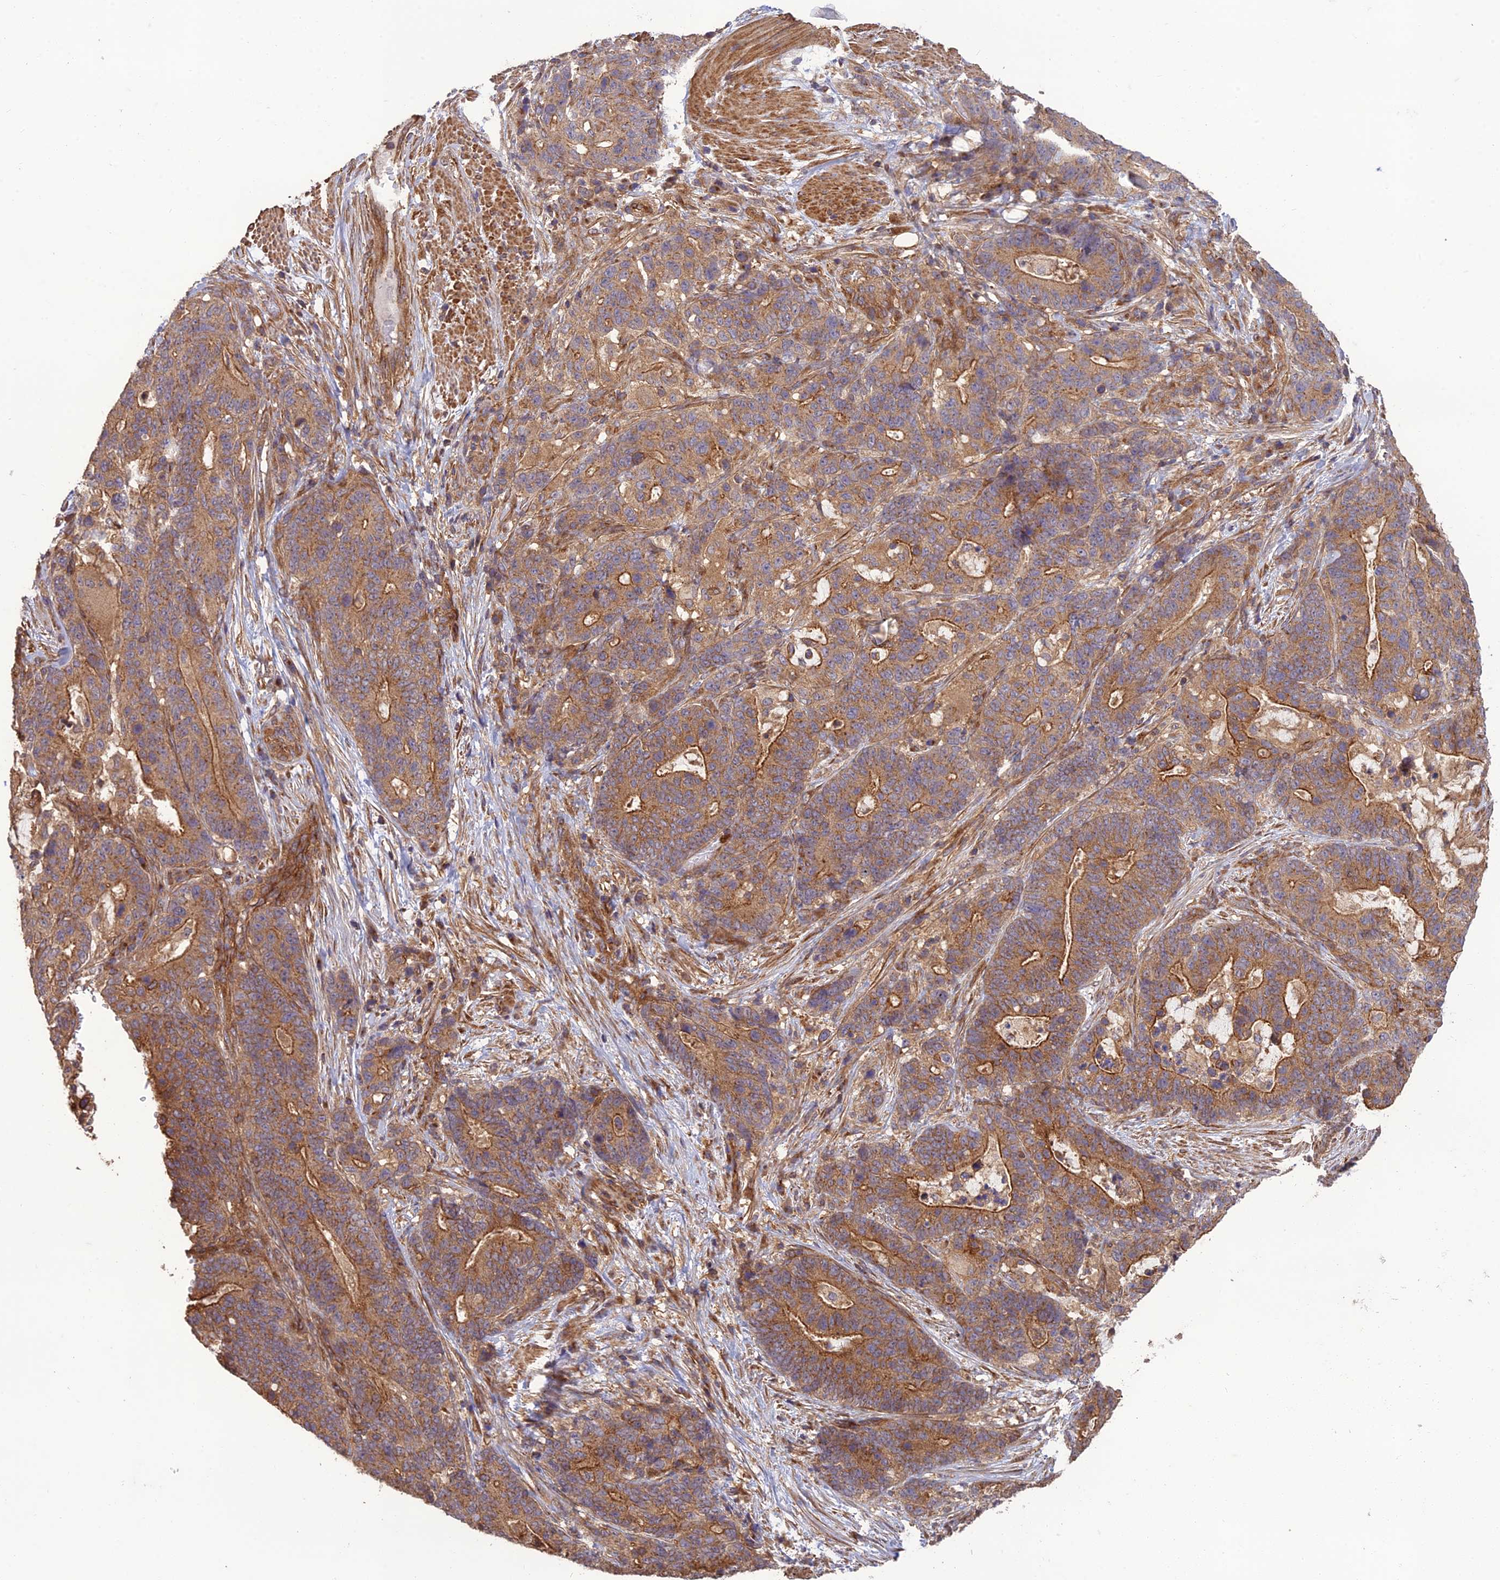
{"staining": {"intensity": "moderate", "quantity": ">75%", "location": "cytoplasmic/membranous"}, "tissue": "stomach cancer", "cell_type": "Tumor cells", "image_type": "cancer", "snomed": [{"axis": "morphology", "description": "Normal tissue, NOS"}, {"axis": "morphology", "description": "Adenocarcinoma, NOS"}, {"axis": "topography", "description": "Stomach"}], "caption": "Human adenocarcinoma (stomach) stained with a brown dye exhibits moderate cytoplasmic/membranous positive expression in approximately >75% of tumor cells.", "gene": "TMEM131L", "patient": {"sex": "female", "age": 64}}